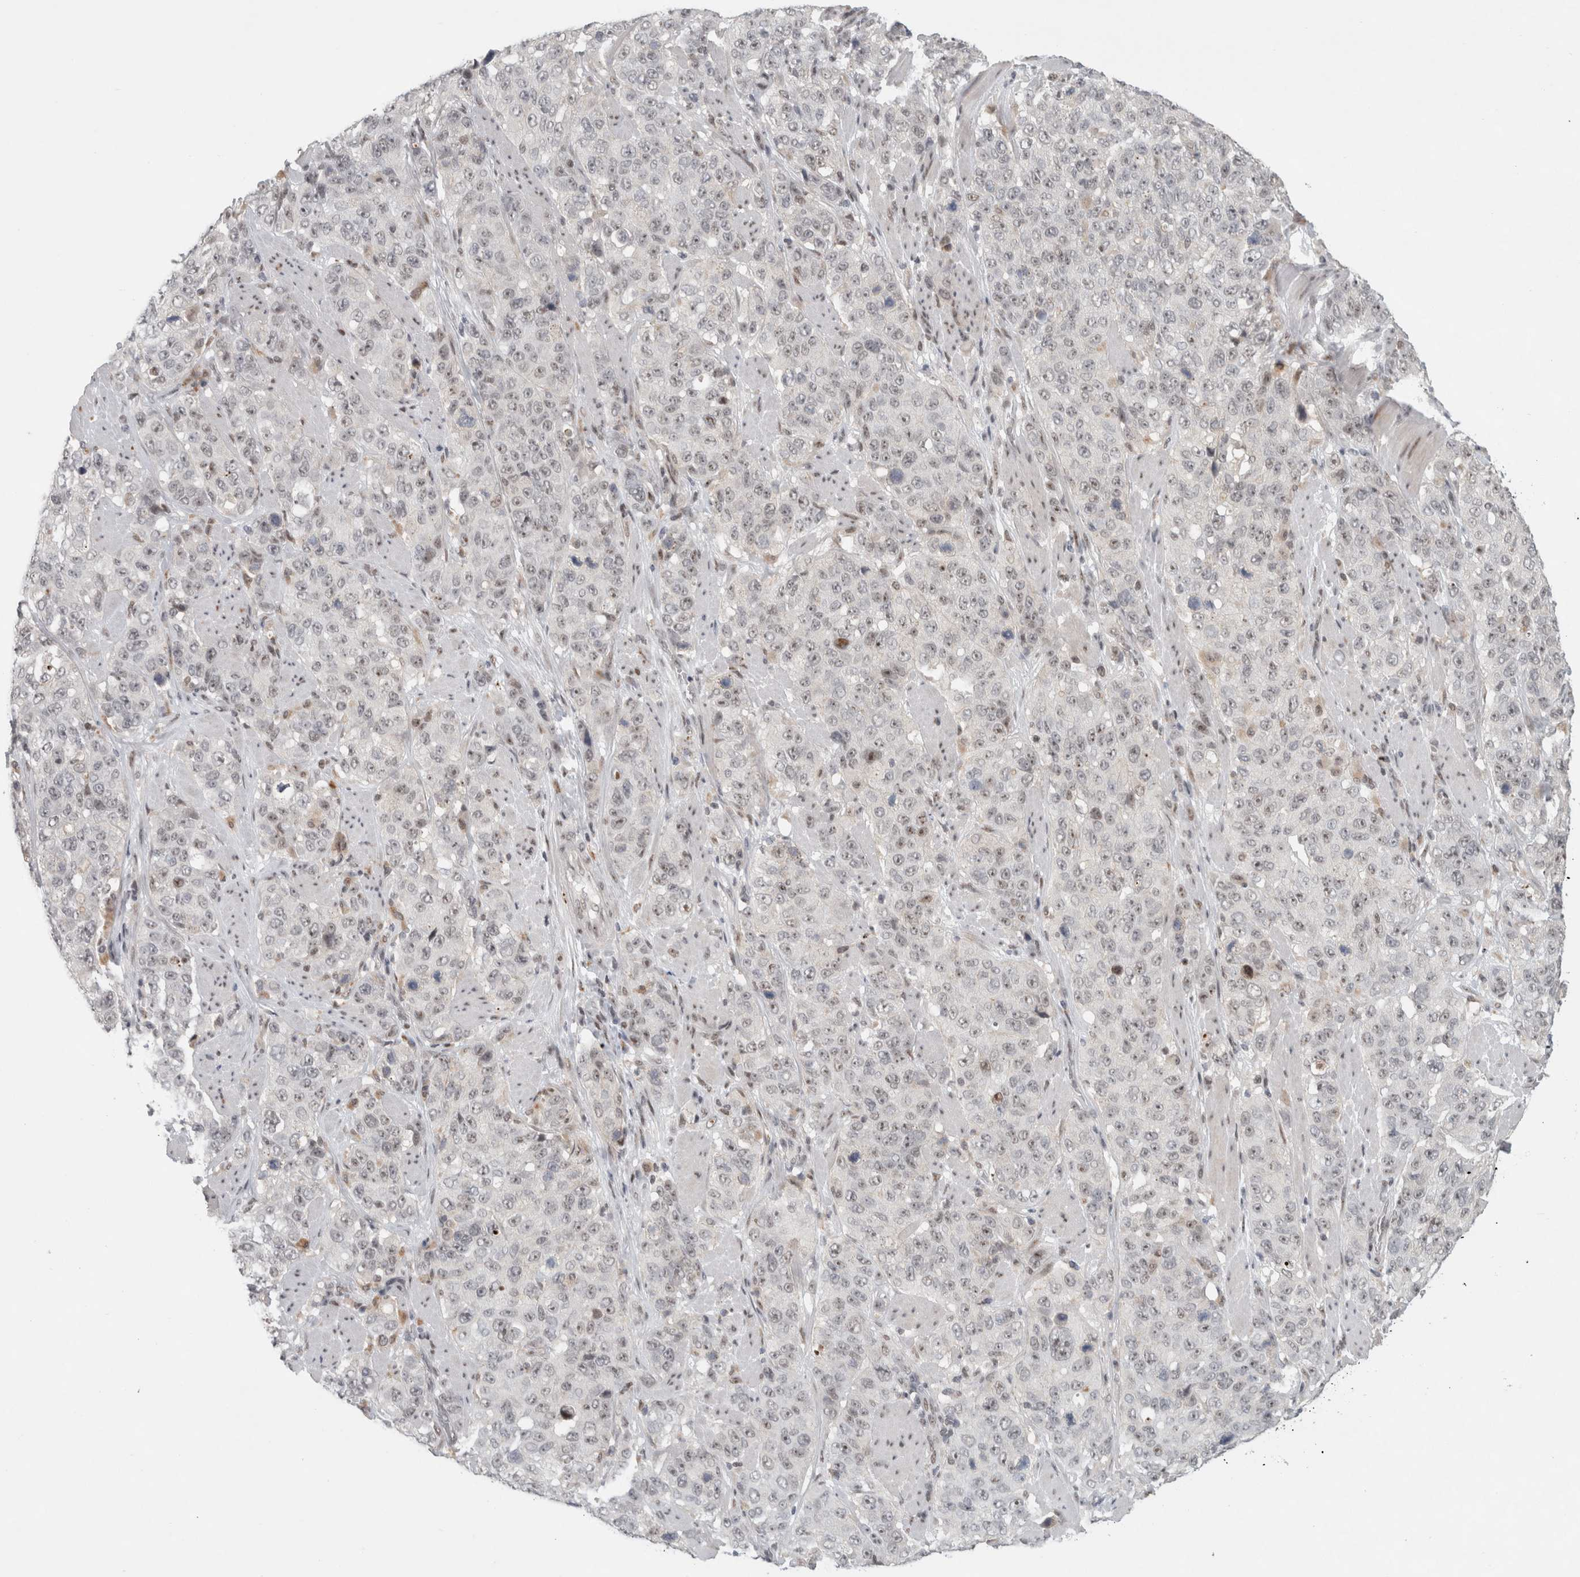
{"staining": {"intensity": "negative", "quantity": "none", "location": "none"}, "tissue": "stomach cancer", "cell_type": "Tumor cells", "image_type": "cancer", "snomed": [{"axis": "morphology", "description": "Adenocarcinoma, NOS"}, {"axis": "topography", "description": "Stomach"}], "caption": "Immunohistochemical staining of stomach adenocarcinoma exhibits no significant positivity in tumor cells. (IHC, brightfield microscopy, high magnification).", "gene": "SENP6", "patient": {"sex": "male", "age": 48}}